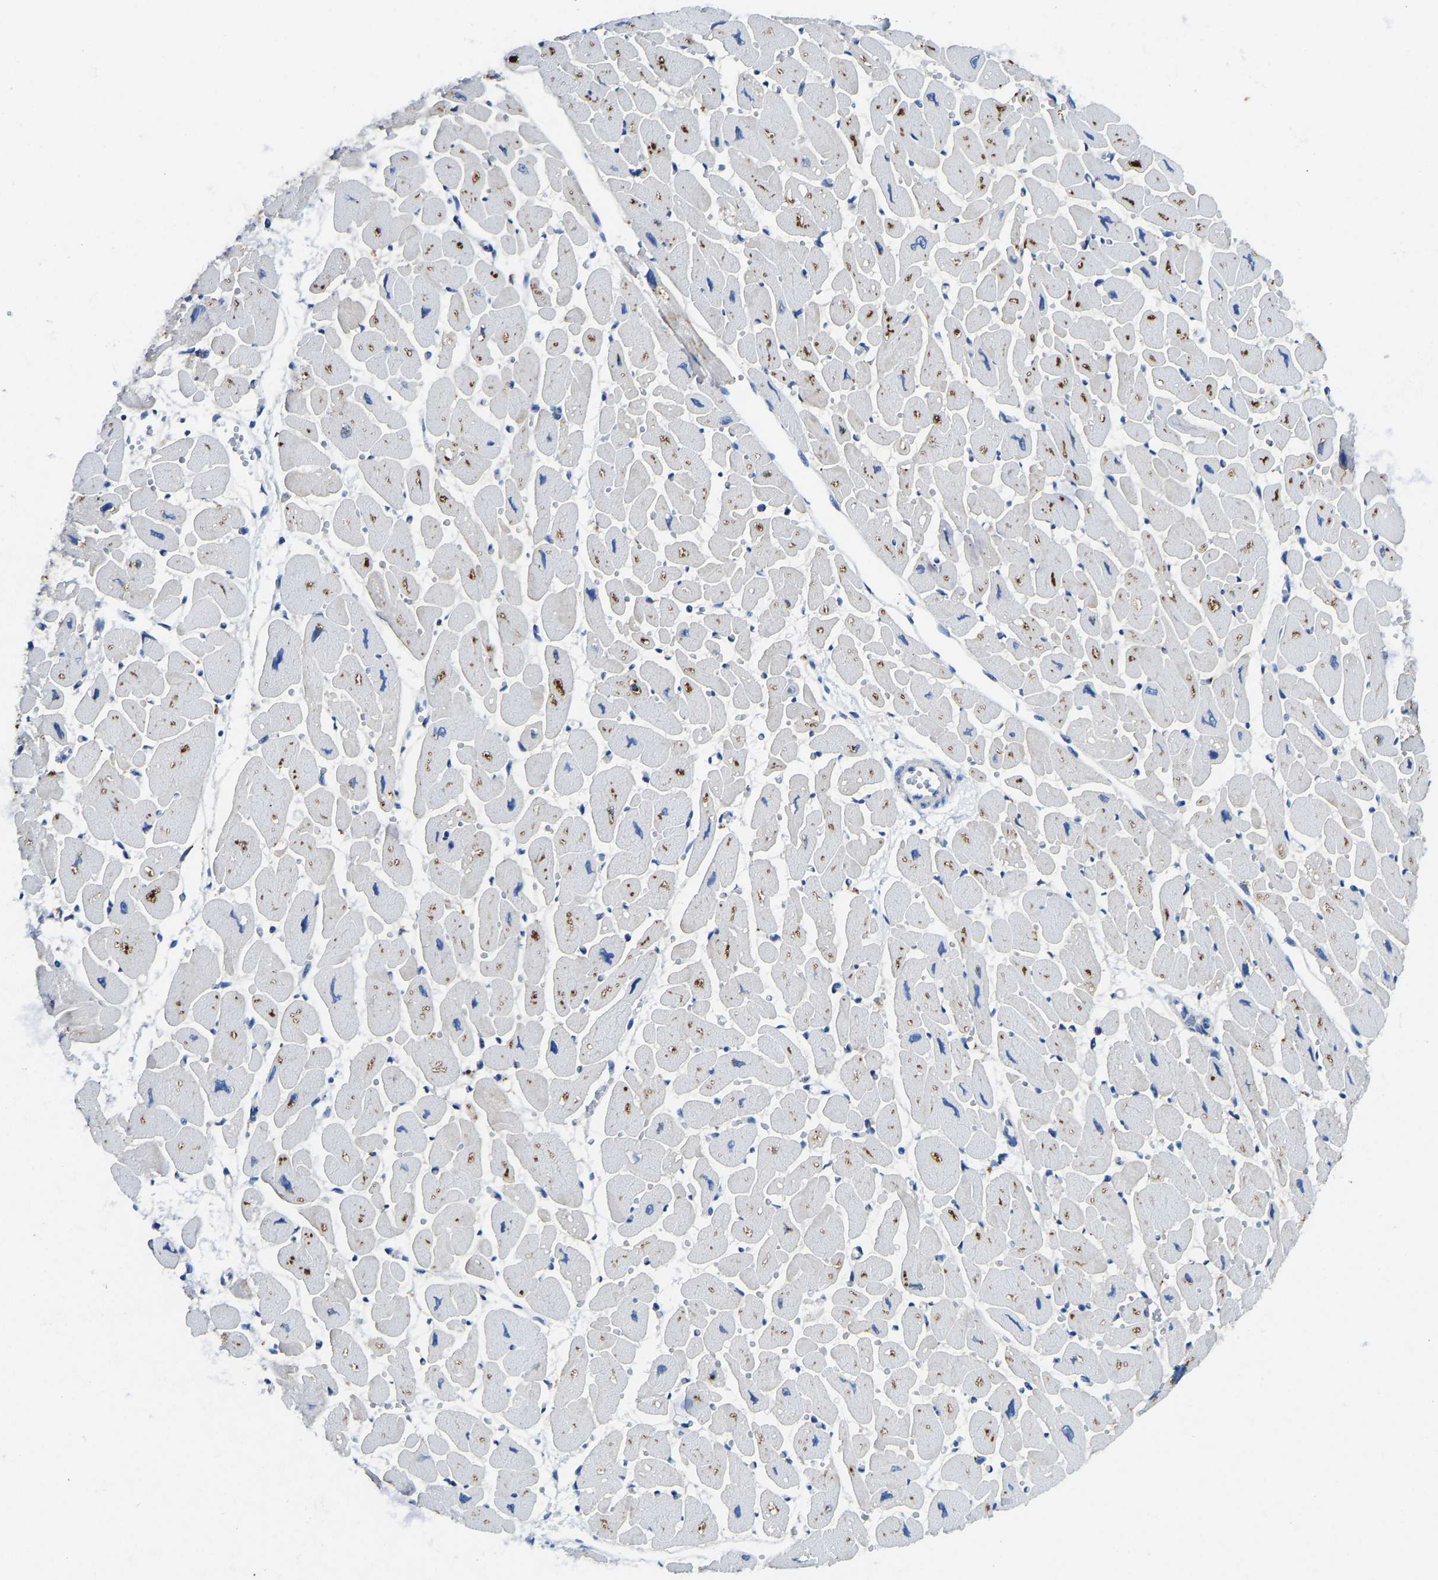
{"staining": {"intensity": "moderate", "quantity": "25%-75%", "location": "cytoplasmic/membranous"}, "tissue": "heart muscle", "cell_type": "Cardiomyocytes", "image_type": "normal", "snomed": [{"axis": "morphology", "description": "Normal tissue, NOS"}, {"axis": "topography", "description": "Heart"}], "caption": "Immunohistochemistry image of normal heart muscle stained for a protein (brown), which shows medium levels of moderate cytoplasmic/membranous expression in approximately 25%-75% of cardiomyocytes.", "gene": "NDRG3", "patient": {"sex": "female", "age": 54}}